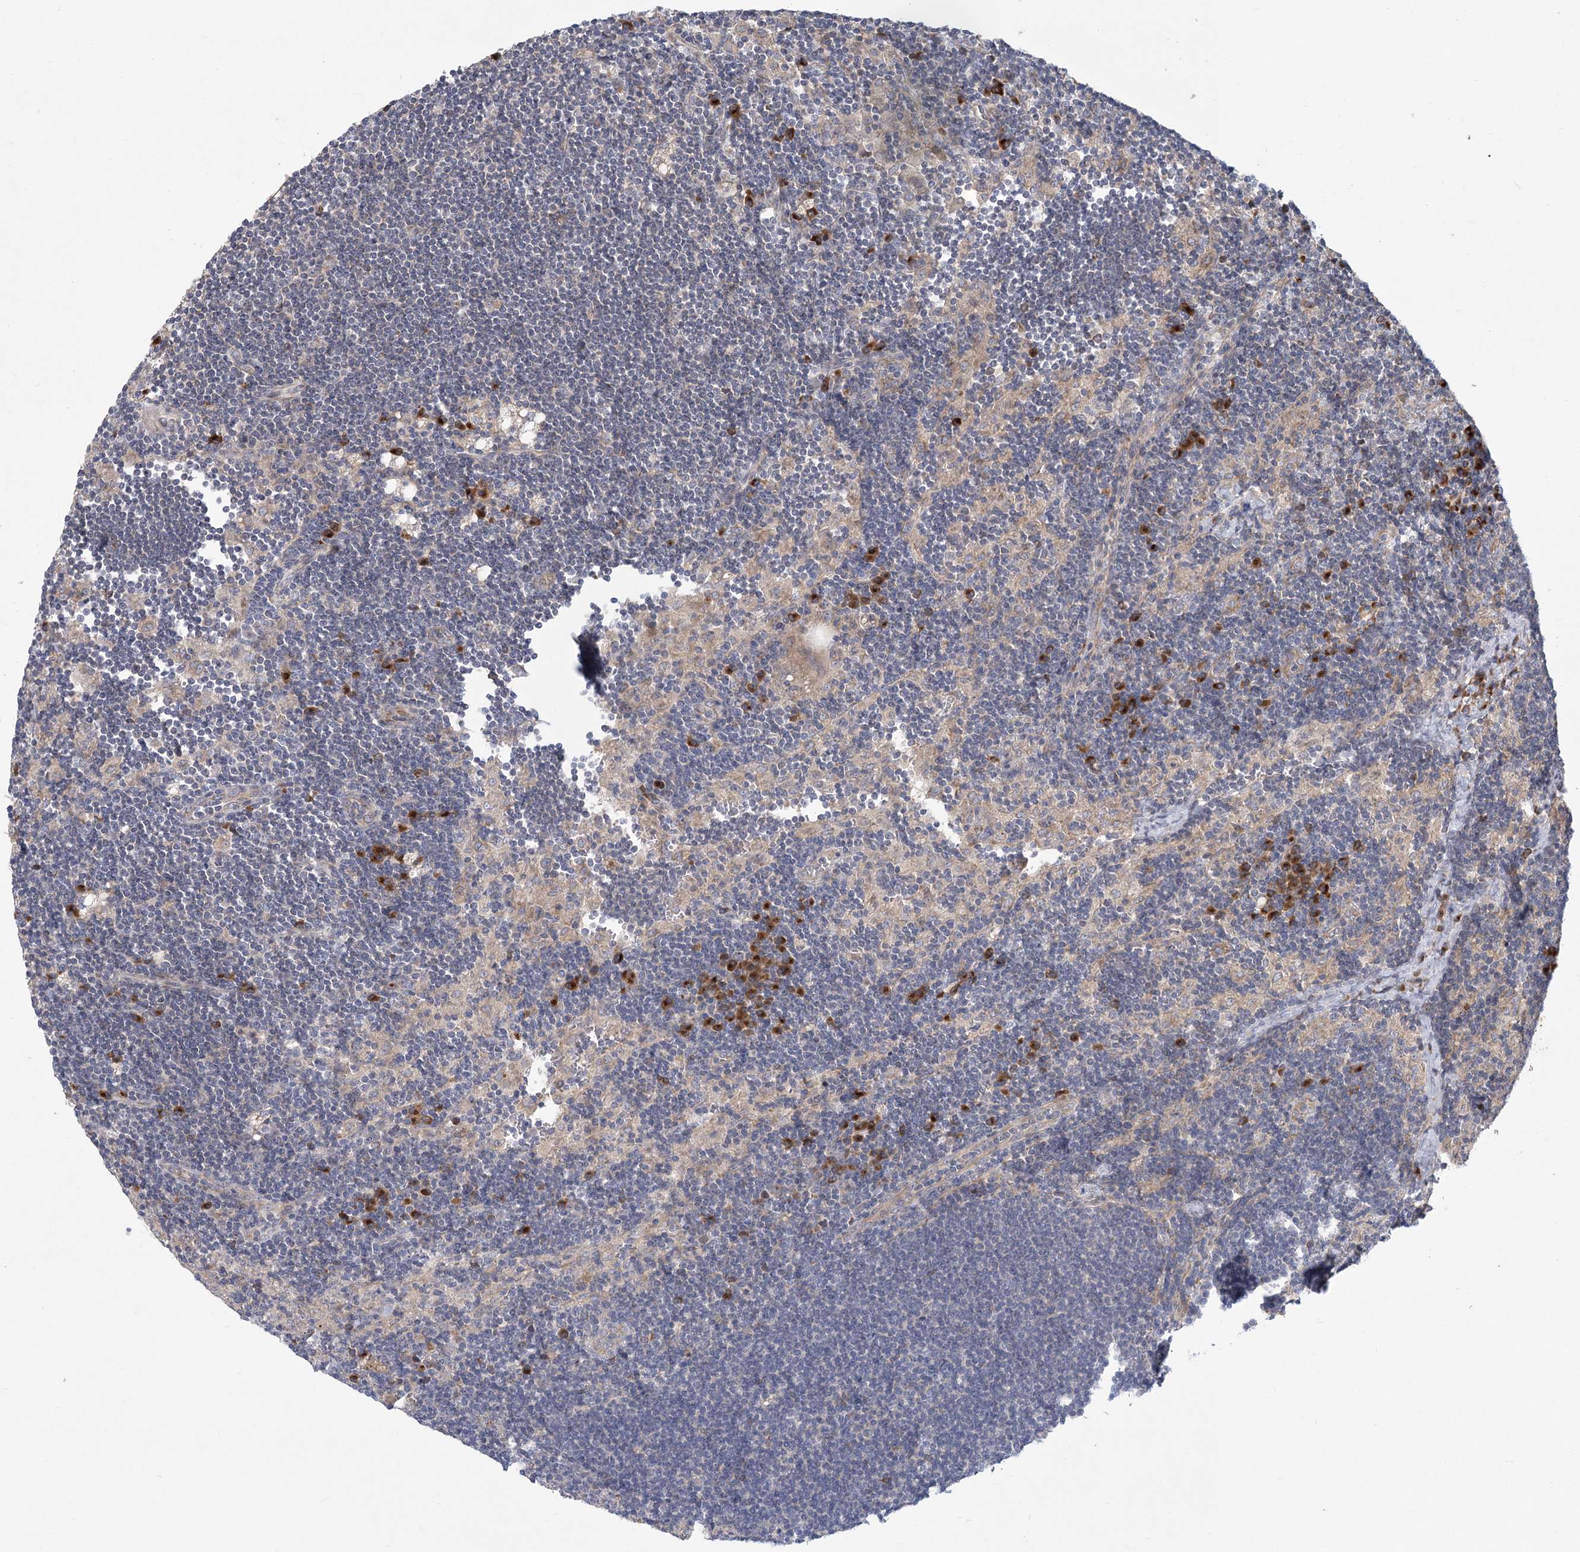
{"staining": {"intensity": "strong", "quantity": "<25%", "location": "cytoplasmic/membranous"}, "tissue": "lymph node", "cell_type": "Germinal center cells", "image_type": "normal", "snomed": [{"axis": "morphology", "description": "Normal tissue, NOS"}, {"axis": "topography", "description": "Lymph node"}], "caption": "Immunohistochemical staining of unremarkable lymph node displays medium levels of strong cytoplasmic/membranous staining in approximately <25% of germinal center cells.", "gene": "CNTLN", "patient": {"sex": "male", "age": 24}}